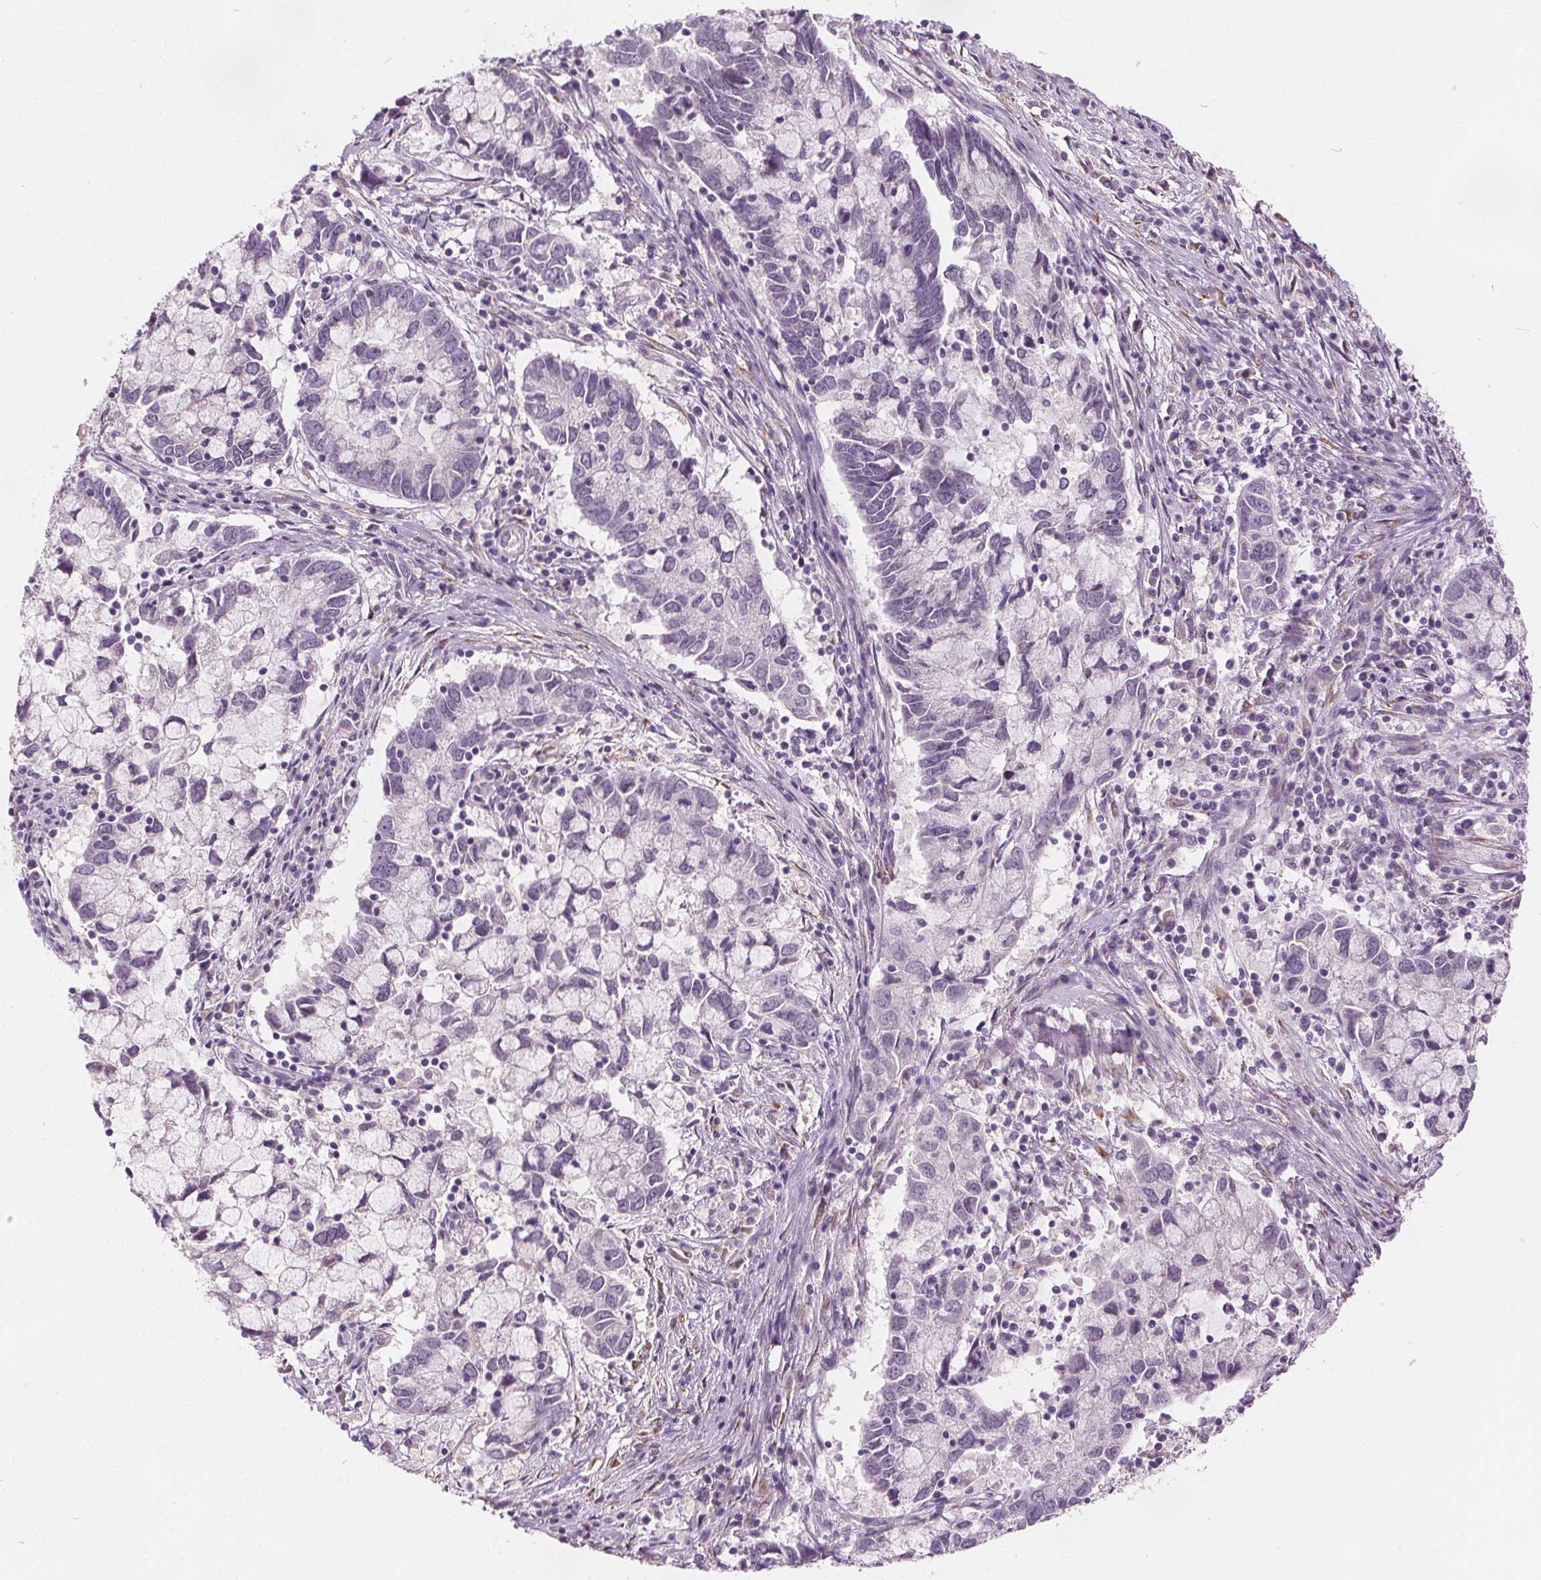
{"staining": {"intensity": "negative", "quantity": "none", "location": "none"}, "tissue": "cervical cancer", "cell_type": "Tumor cells", "image_type": "cancer", "snomed": [{"axis": "morphology", "description": "Adenocarcinoma, NOS"}, {"axis": "topography", "description": "Cervix"}], "caption": "There is no significant staining in tumor cells of cervical adenocarcinoma. (Stains: DAB immunohistochemistry (IHC) with hematoxylin counter stain, Microscopy: brightfield microscopy at high magnification).", "gene": "ACOX2", "patient": {"sex": "female", "age": 40}}